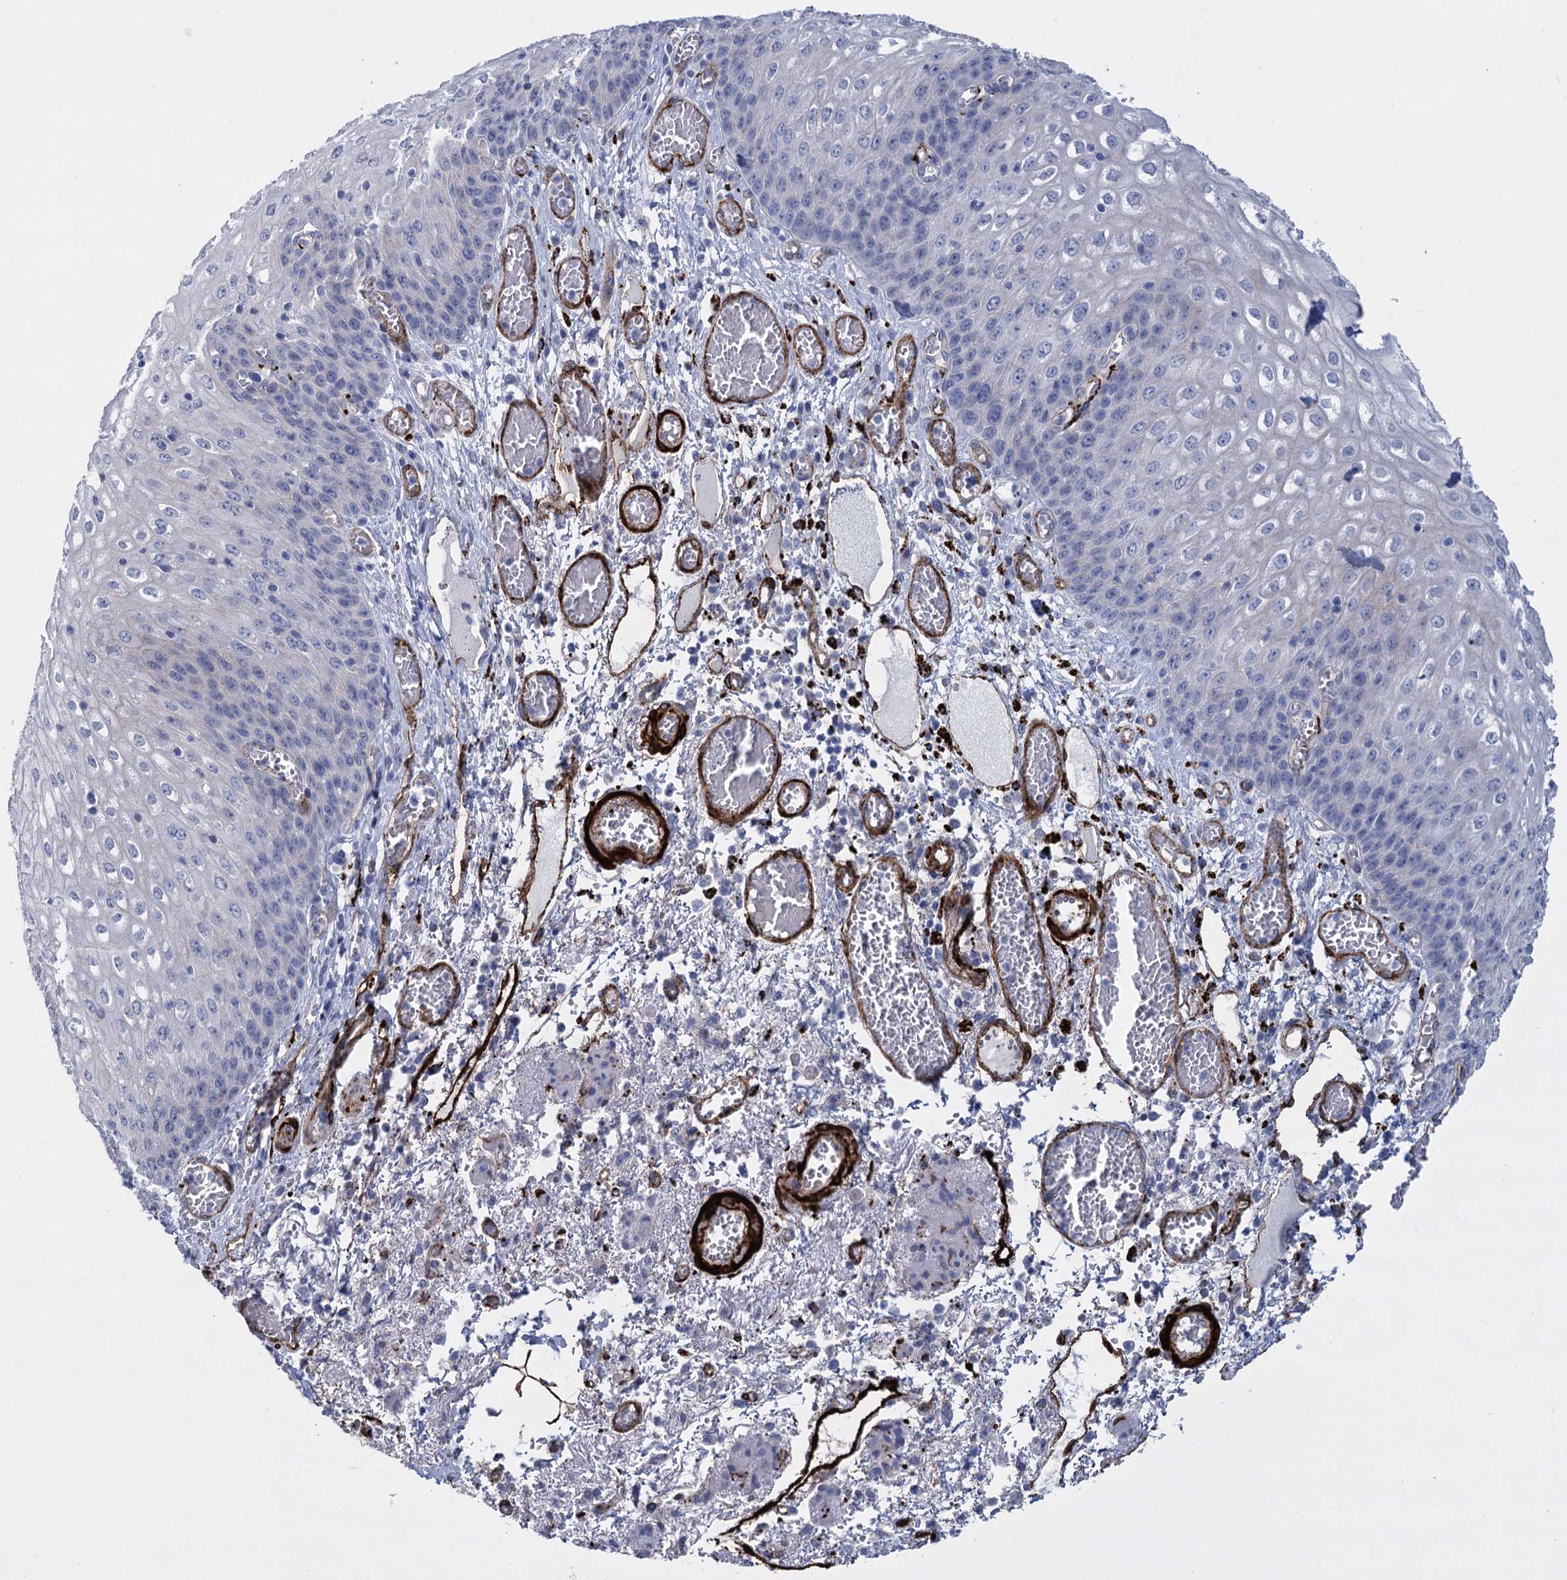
{"staining": {"intensity": "negative", "quantity": "none", "location": "none"}, "tissue": "esophagus", "cell_type": "Squamous epithelial cells", "image_type": "normal", "snomed": [{"axis": "morphology", "description": "Normal tissue, NOS"}, {"axis": "topography", "description": "Esophagus"}], "caption": "Immunohistochemistry micrograph of normal esophagus: esophagus stained with DAB (3,3'-diaminobenzidine) reveals no significant protein positivity in squamous epithelial cells.", "gene": "SNCG", "patient": {"sex": "male", "age": 81}}